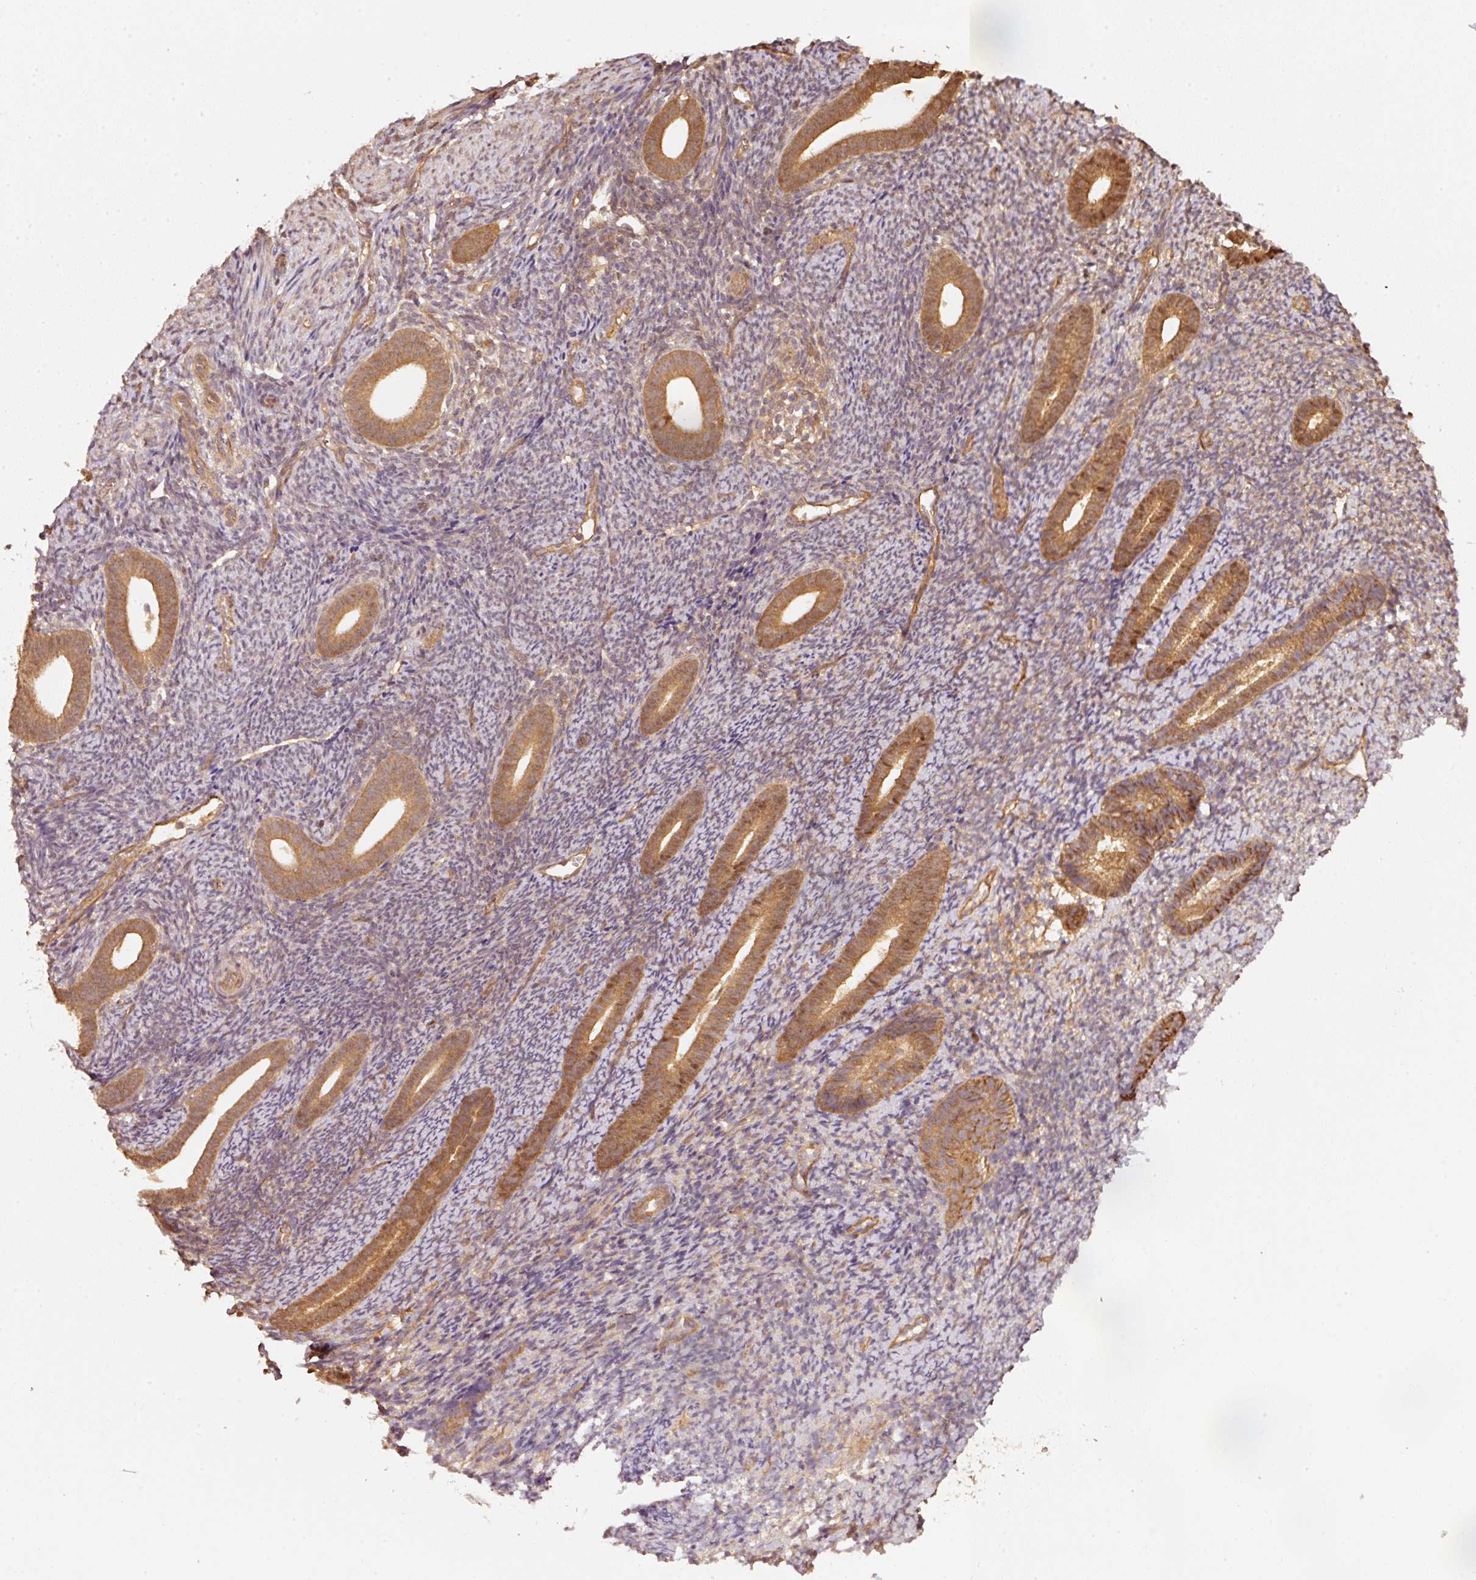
{"staining": {"intensity": "weak", "quantity": "<25%", "location": "cytoplasmic/membranous"}, "tissue": "endometrium", "cell_type": "Cells in endometrial stroma", "image_type": "normal", "snomed": [{"axis": "morphology", "description": "Normal tissue, NOS"}, {"axis": "topography", "description": "Endometrium"}], "caption": "Immunohistochemistry of normal human endometrium displays no positivity in cells in endometrial stroma. The staining was performed using DAB (3,3'-diaminobenzidine) to visualize the protein expression in brown, while the nuclei were stained in blue with hematoxylin (Magnification: 20x).", "gene": "STAU1", "patient": {"sex": "female", "age": 39}}